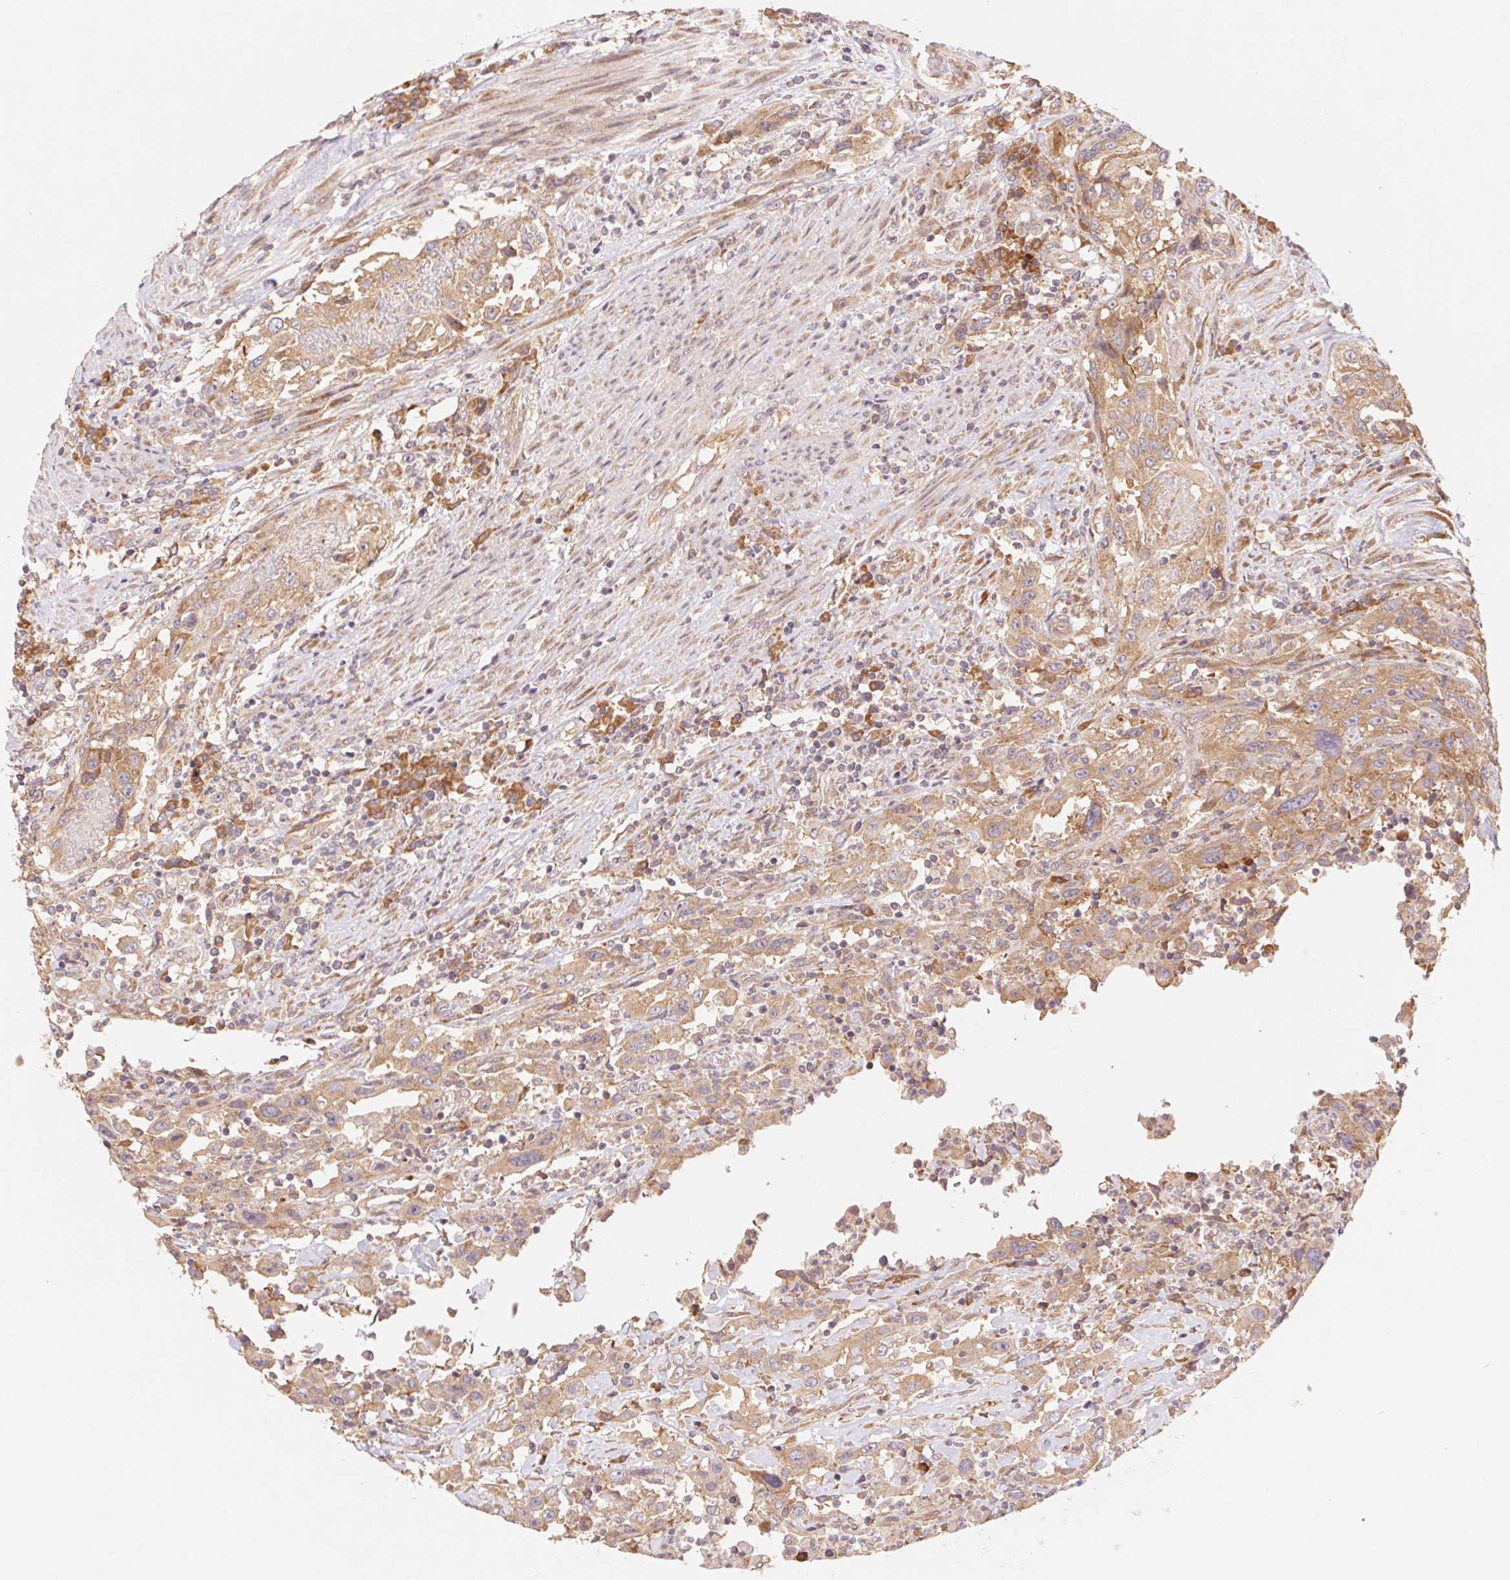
{"staining": {"intensity": "moderate", "quantity": ">75%", "location": "cytoplasmic/membranous"}, "tissue": "urothelial cancer", "cell_type": "Tumor cells", "image_type": "cancer", "snomed": [{"axis": "morphology", "description": "Urothelial carcinoma, High grade"}, {"axis": "topography", "description": "Urinary bladder"}], "caption": "Protein staining of urothelial cancer tissue shows moderate cytoplasmic/membranous positivity in about >75% of tumor cells.", "gene": "RPL27A", "patient": {"sex": "male", "age": 61}}